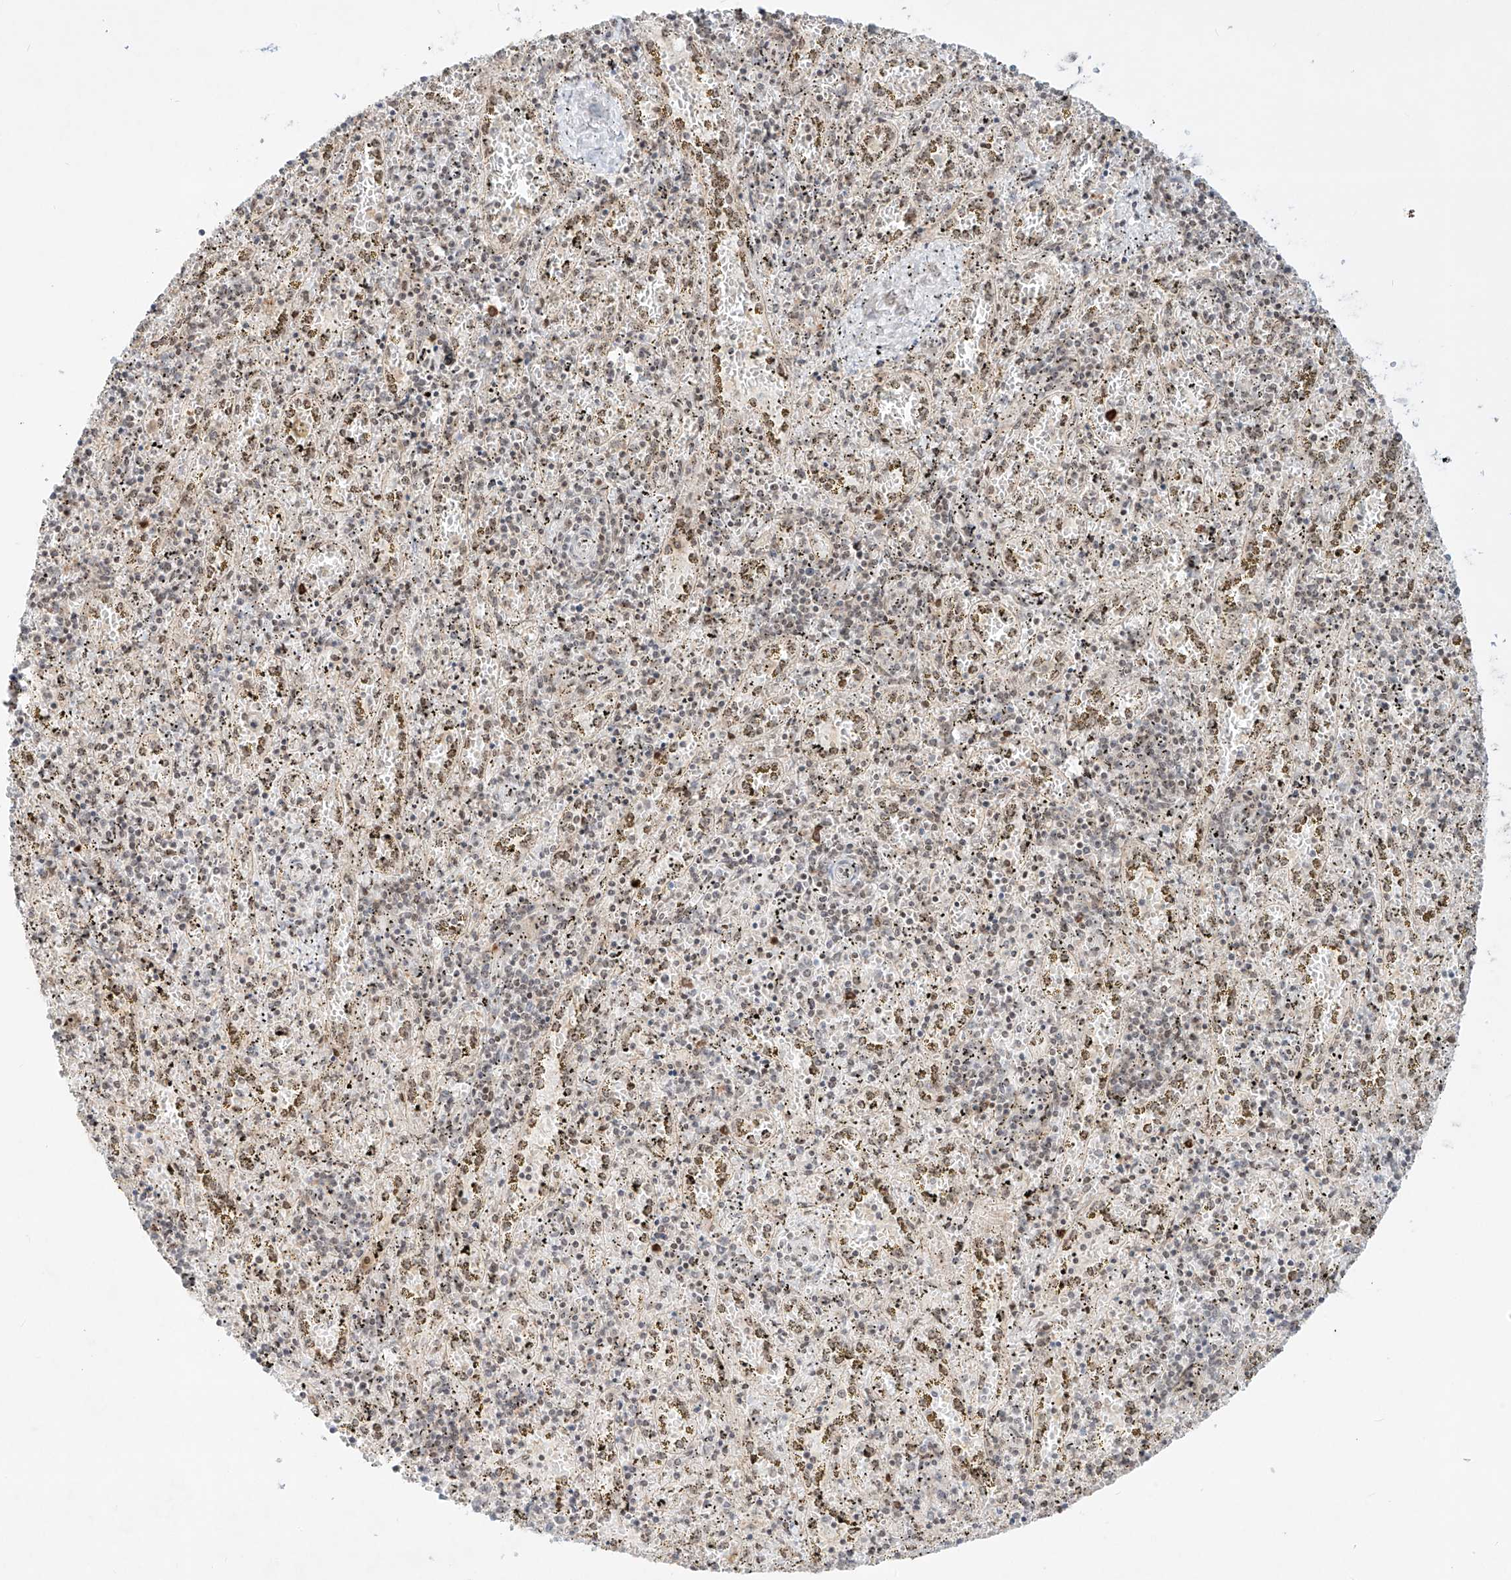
{"staining": {"intensity": "weak", "quantity": "<25%", "location": "cytoplasmic/membranous"}, "tissue": "spleen", "cell_type": "Cells in red pulp", "image_type": "normal", "snomed": [{"axis": "morphology", "description": "Normal tissue, NOS"}, {"axis": "topography", "description": "Spleen"}], "caption": "This photomicrograph is of unremarkable spleen stained with IHC to label a protein in brown with the nuclei are counter-stained blue. There is no staining in cells in red pulp.", "gene": "ZNF512", "patient": {"sex": "male", "age": 11}}